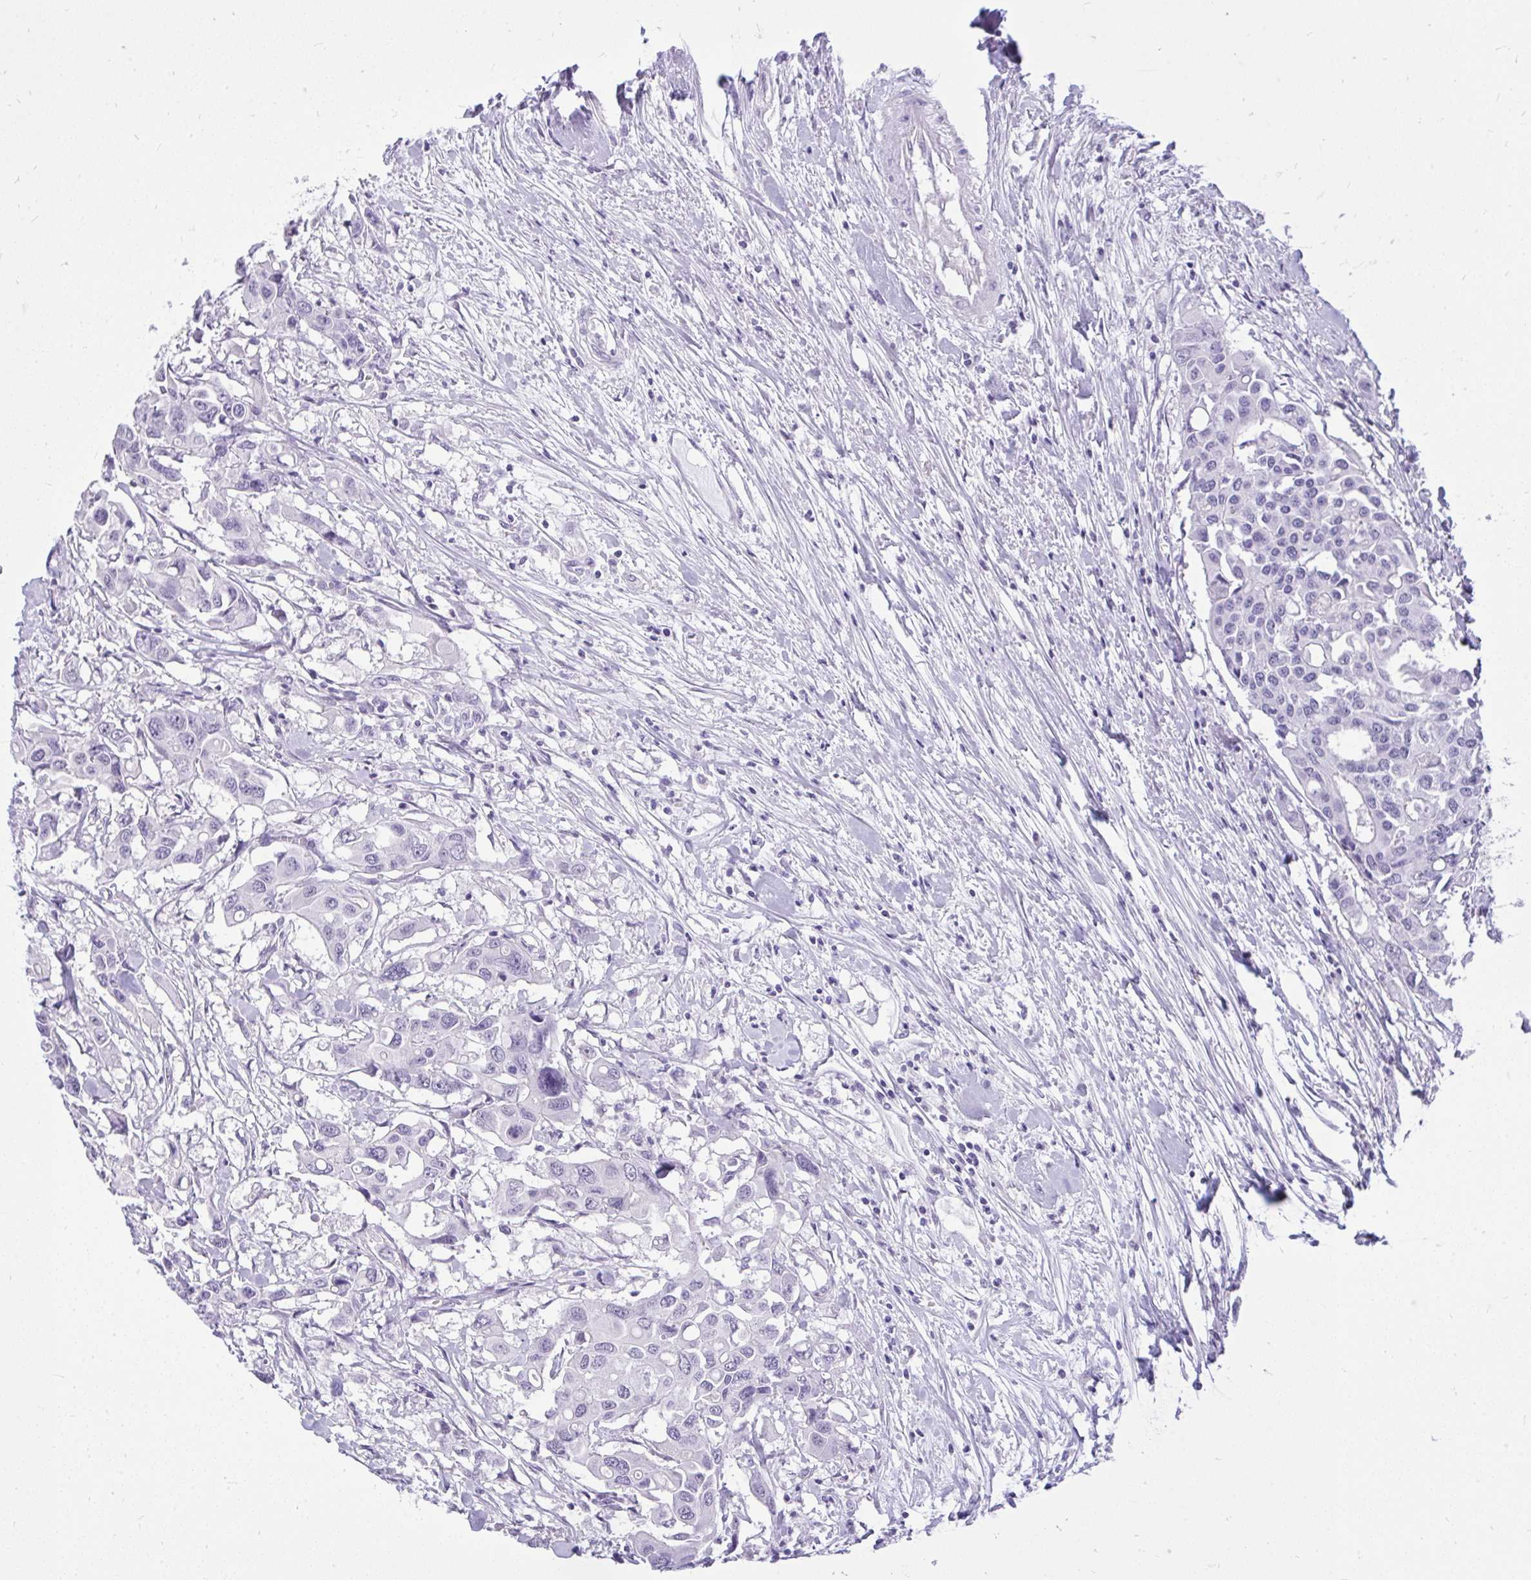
{"staining": {"intensity": "negative", "quantity": "none", "location": "none"}, "tissue": "colorectal cancer", "cell_type": "Tumor cells", "image_type": "cancer", "snomed": [{"axis": "morphology", "description": "Adenocarcinoma, NOS"}, {"axis": "topography", "description": "Colon"}], "caption": "IHC image of neoplastic tissue: adenocarcinoma (colorectal) stained with DAB (3,3'-diaminobenzidine) reveals no significant protein positivity in tumor cells.", "gene": "PRM2", "patient": {"sex": "male", "age": 77}}